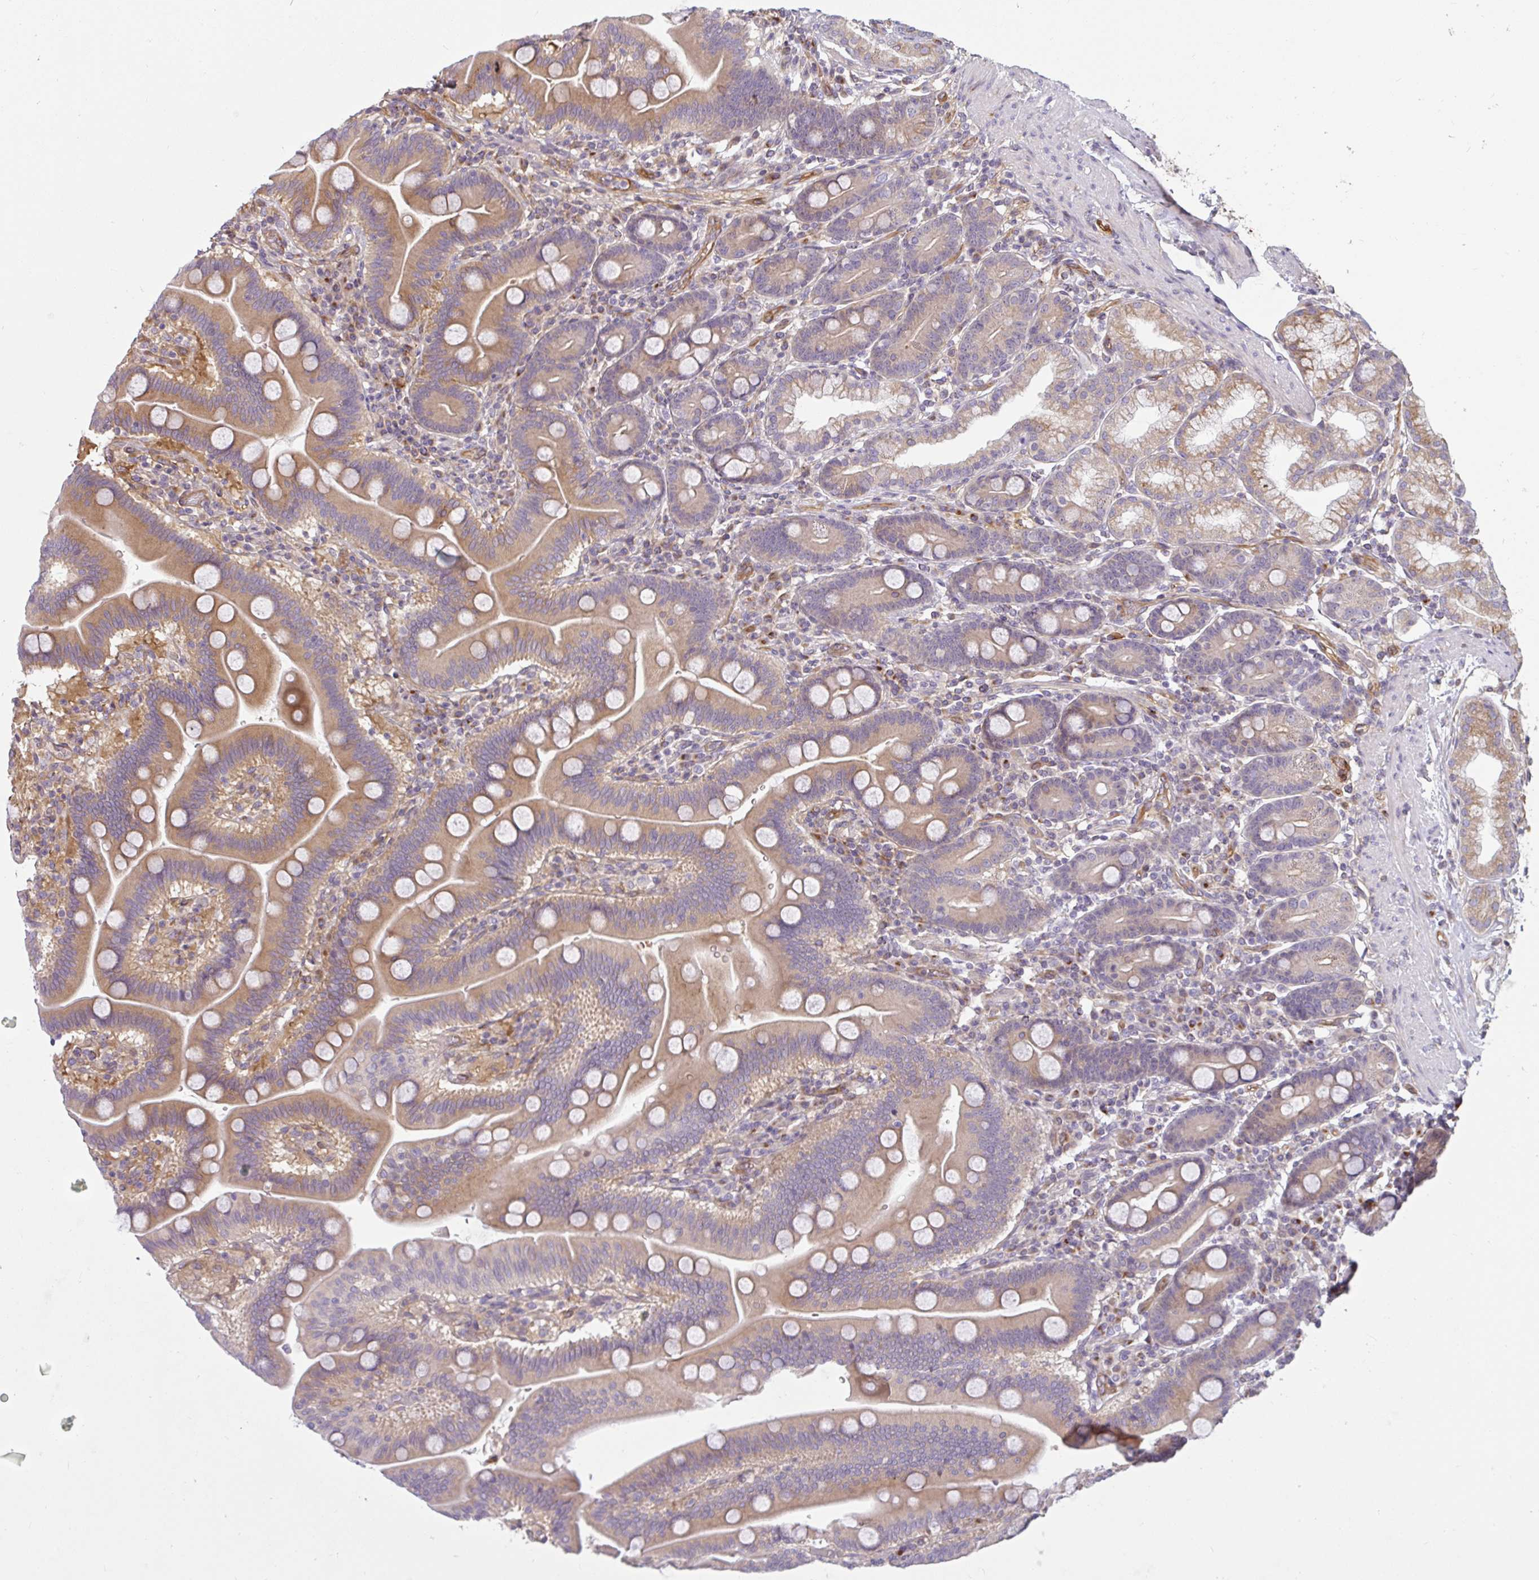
{"staining": {"intensity": "moderate", "quantity": "25%-75%", "location": "cytoplasmic/membranous"}, "tissue": "duodenum", "cell_type": "Glandular cells", "image_type": "normal", "snomed": [{"axis": "morphology", "description": "Normal tissue, NOS"}, {"axis": "topography", "description": "Duodenum"}], "caption": "An immunohistochemistry (IHC) photomicrograph of benign tissue is shown. Protein staining in brown labels moderate cytoplasmic/membranous positivity in duodenum within glandular cells.", "gene": "IFIT3", "patient": {"sex": "male", "age": 59}}